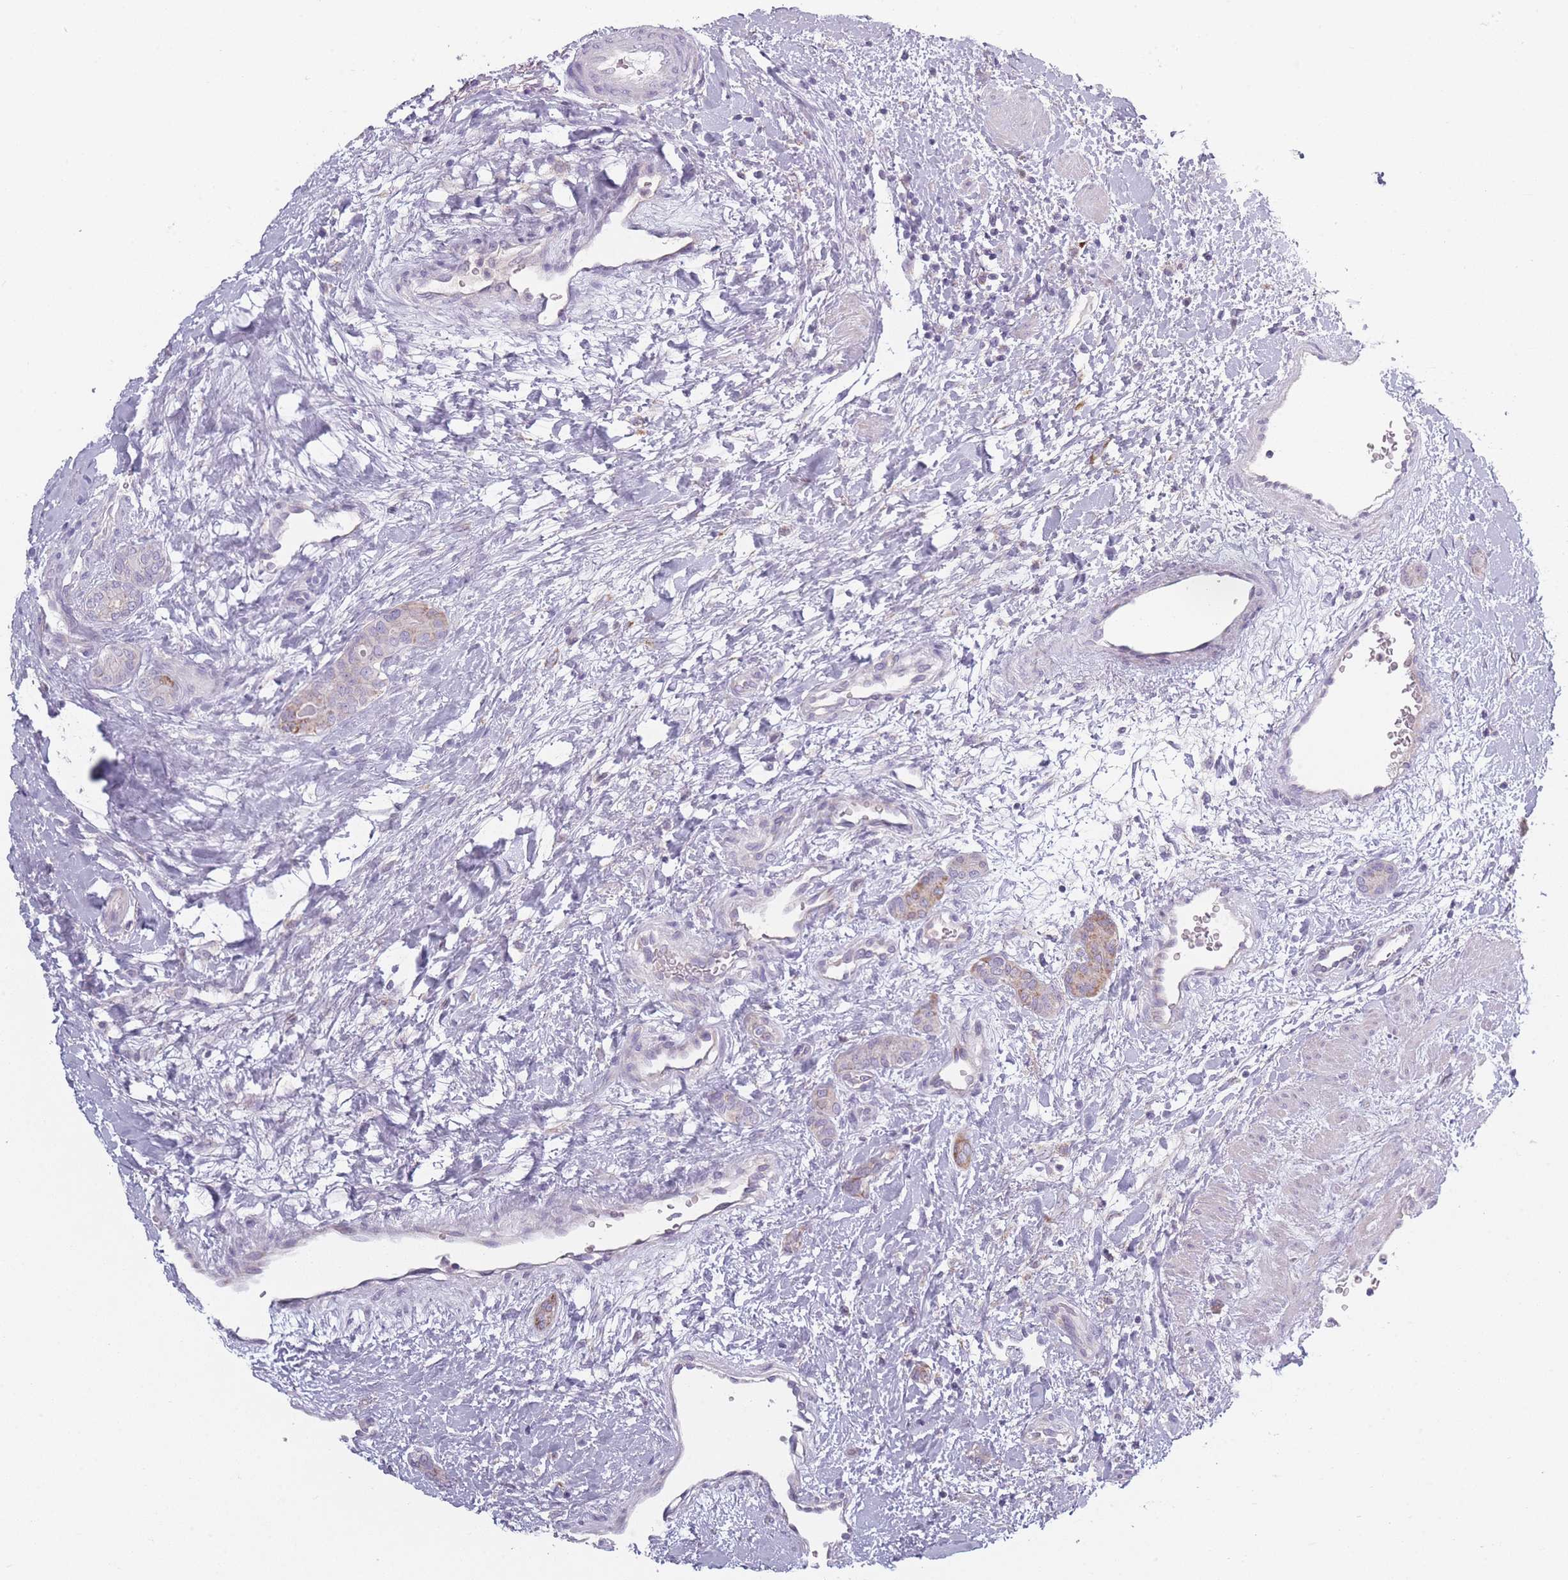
{"staining": {"intensity": "weak", "quantity": "25%-75%", "location": "cytoplasmic/membranous"}, "tissue": "thyroid cancer", "cell_type": "Tumor cells", "image_type": "cancer", "snomed": [{"axis": "morphology", "description": "Follicular adenoma carcinoma, NOS"}, {"axis": "topography", "description": "Thyroid gland"}], "caption": "Protein expression analysis of human thyroid cancer reveals weak cytoplasmic/membranous expression in approximately 25%-75% of tumor cells. (DAB (3,3'-diaminobenzidine) = brown stain, brightfield microscopy at high magnification).", "gene": "PEX11B", "patient": {"sex": "male", "age": 75}}